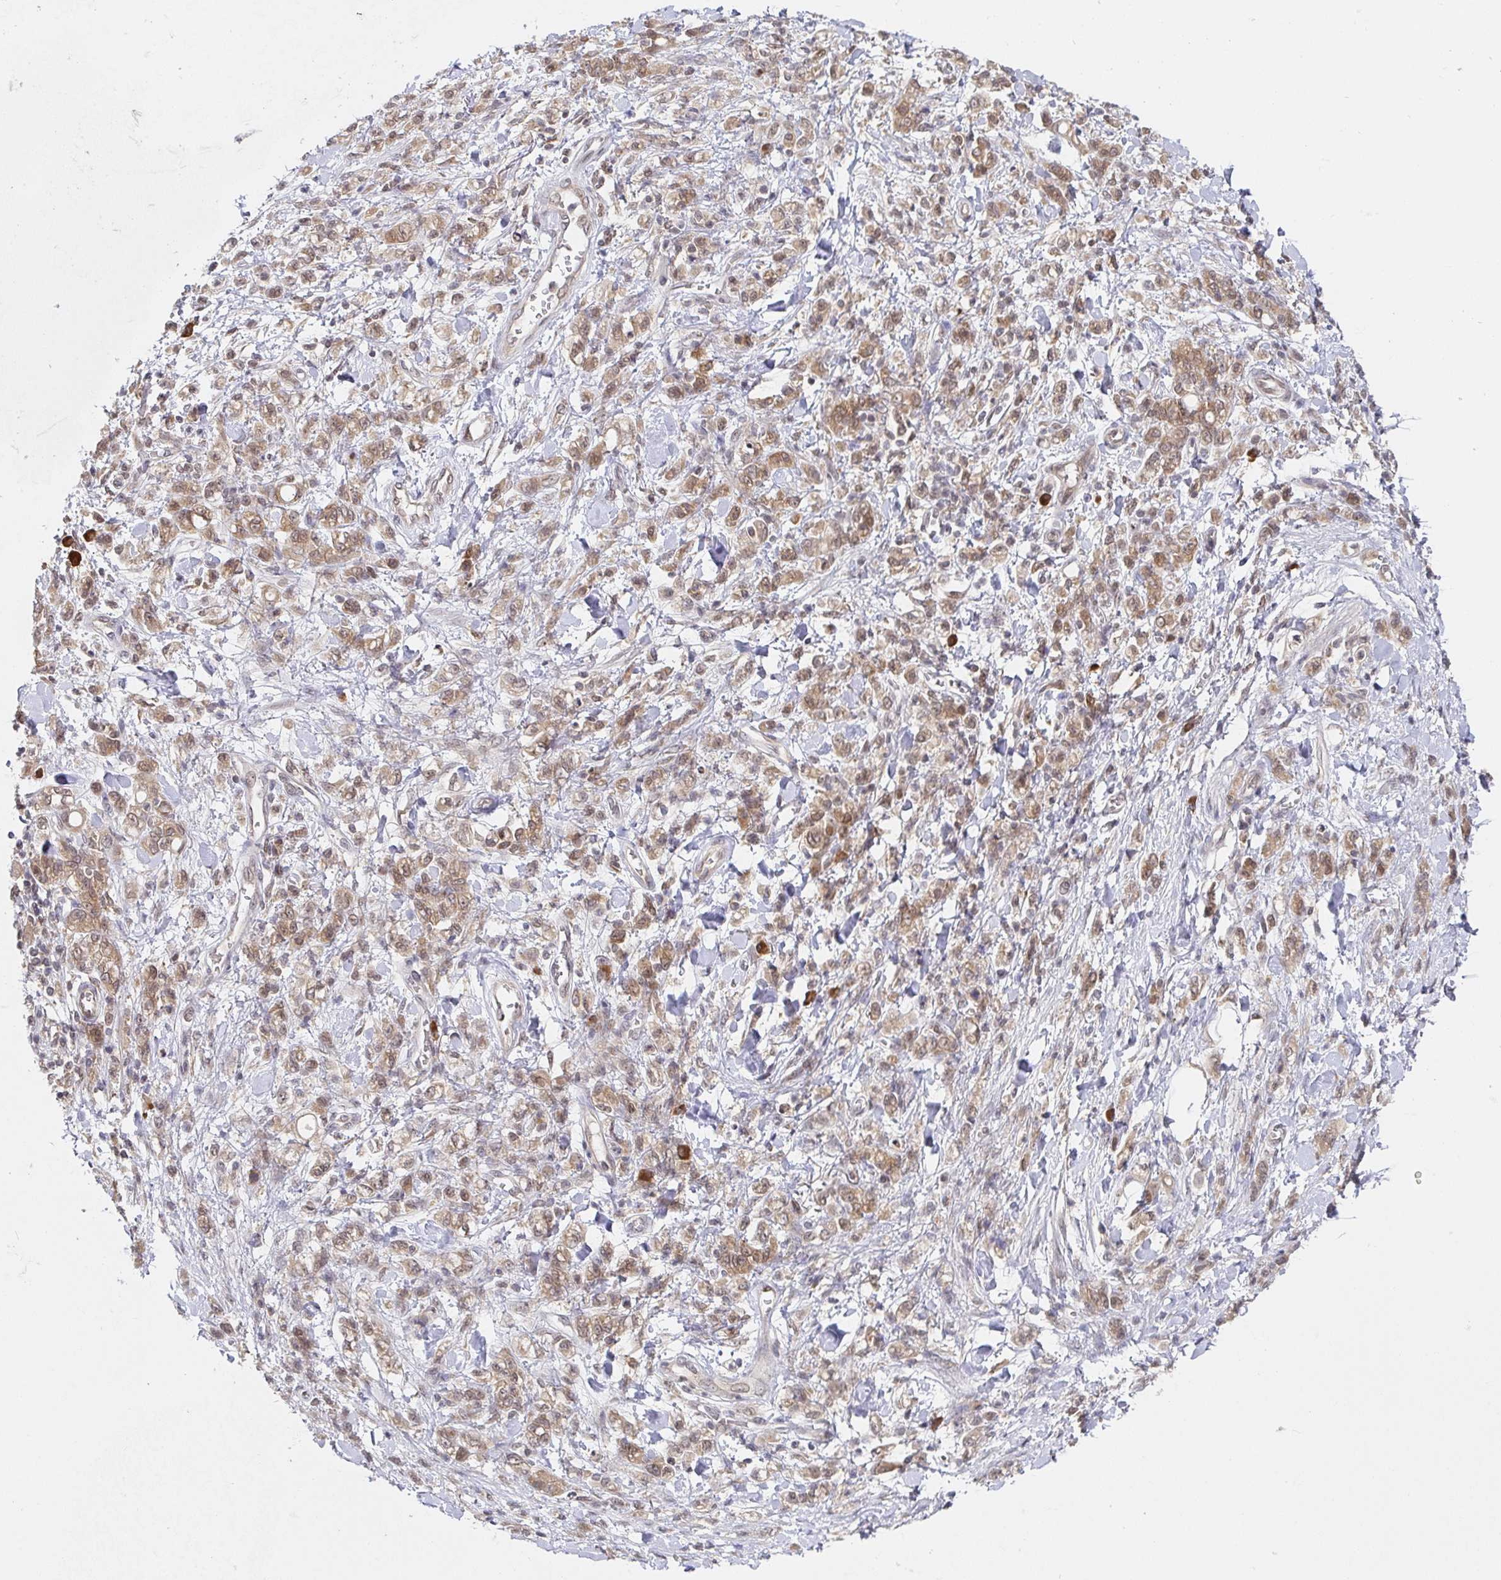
{"staining": {"intensity": "moderate", "quantity": ">75%", "location": "cytoplasmic/membranous"}, "tissue": "stomach cancer", "cell_type": "Tumor cells", "image_type": "cancer", "snomed": [{"axis": "morphology", "description": "Adenocarcinoma, NOS"}, {"axis": "topography", "description": "Stomach"}], "caption": "This is an image of immunohistochemistry staining of stomach adenocarcinoma, which shows moderate staining in the cytoplasmic/membranous of tumor cells.", "gene": "ALG1", "patient": {"sex": "male", "age": 77}}